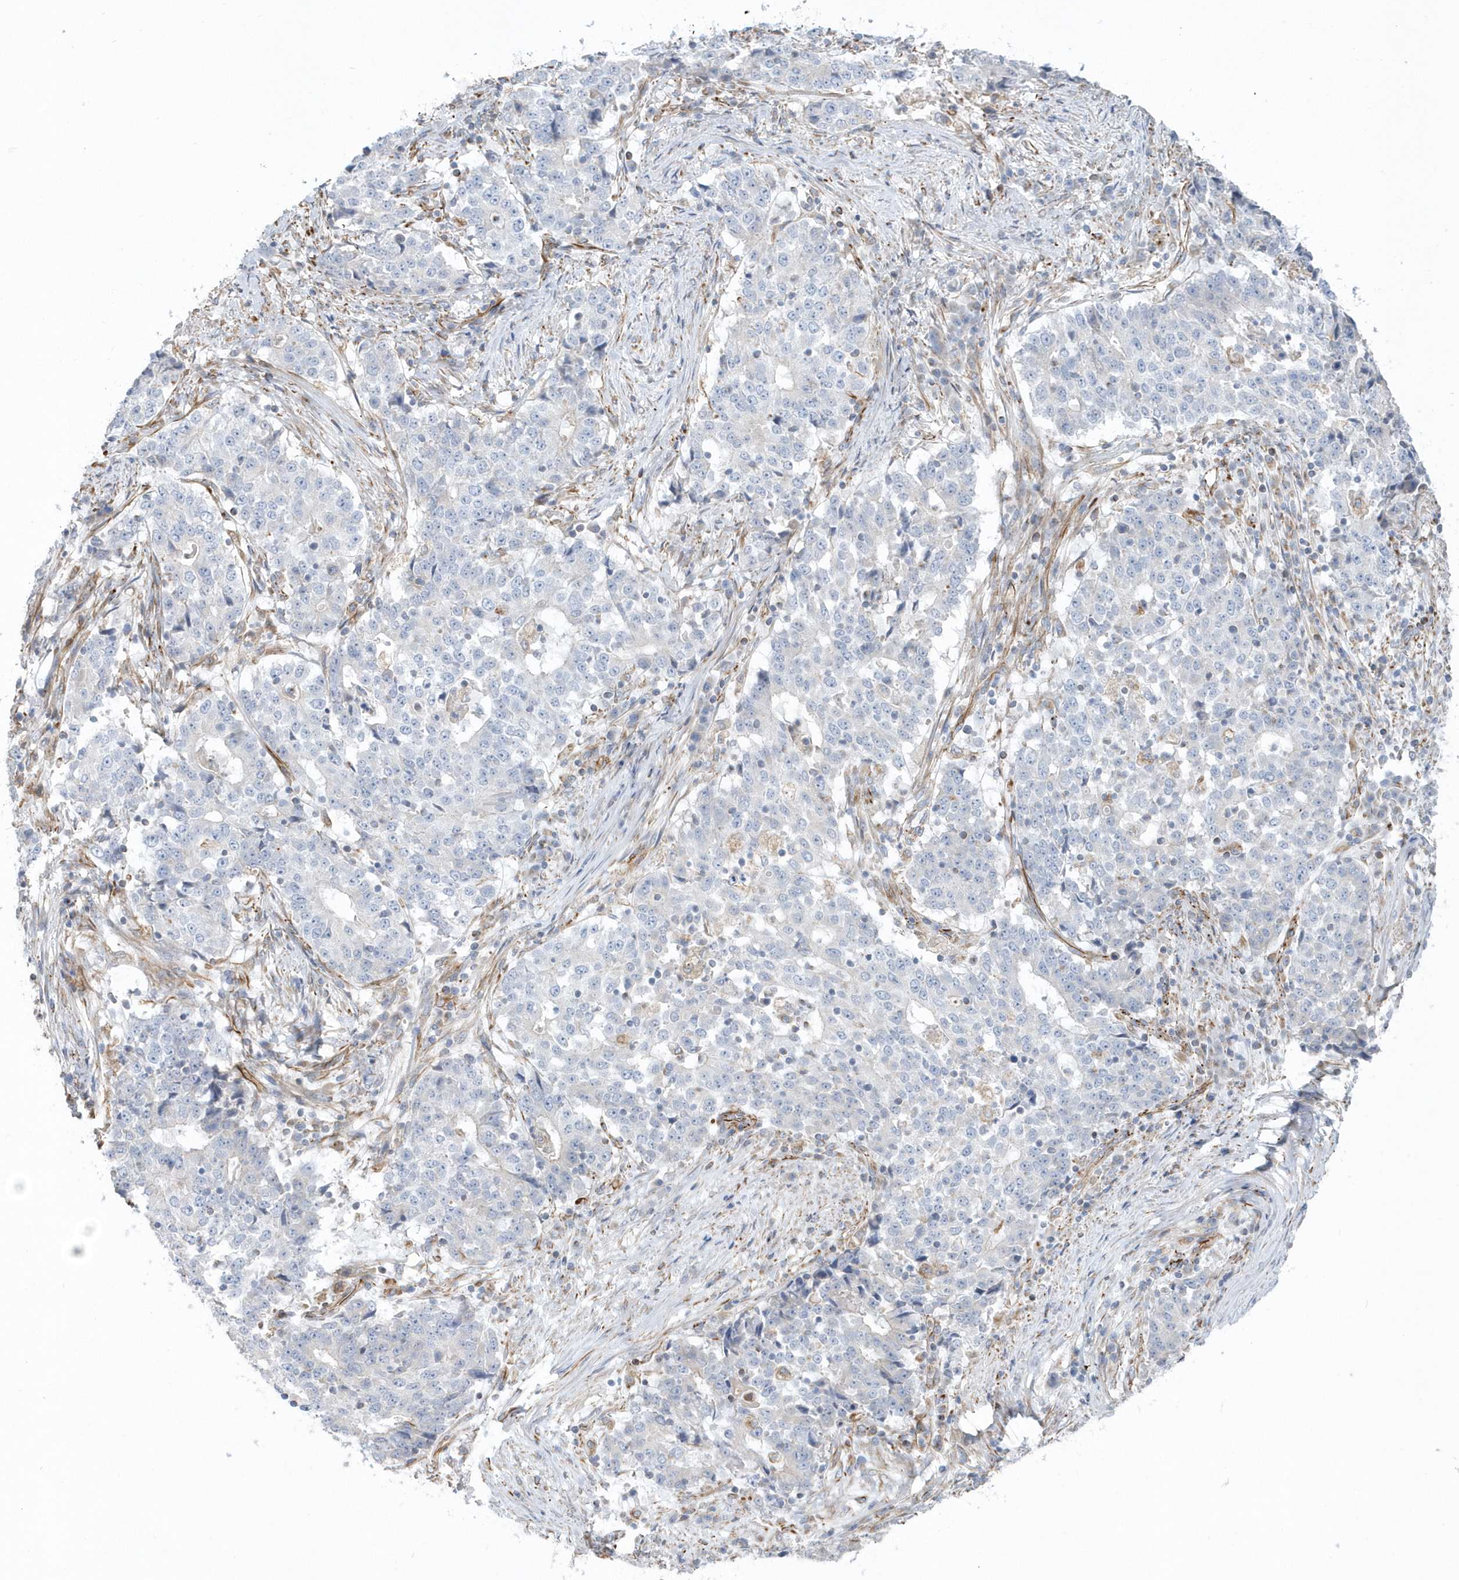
{"staining": {"intensity": "negative", "quantity": "none", "location": "none"}, "tissue": "stomach cancer", "cell_type": "Tumor cells", "image_type": "cancer", "snomed": [{"axis": "morphology", "description": "Adenocarcinoma, NOS"}, {"axis": "topography", "description": "Stomach"}], "caption": "There is no significant positivity in tumor cells of stomach cancer (adenocarcinoma). (Brightfield microscopy of DAB (3,3'-diaminobenzidine) immunohistochemistry at high magnification).", "gene": "RAB17", "patient": {"sex": "male", "age": 59}}